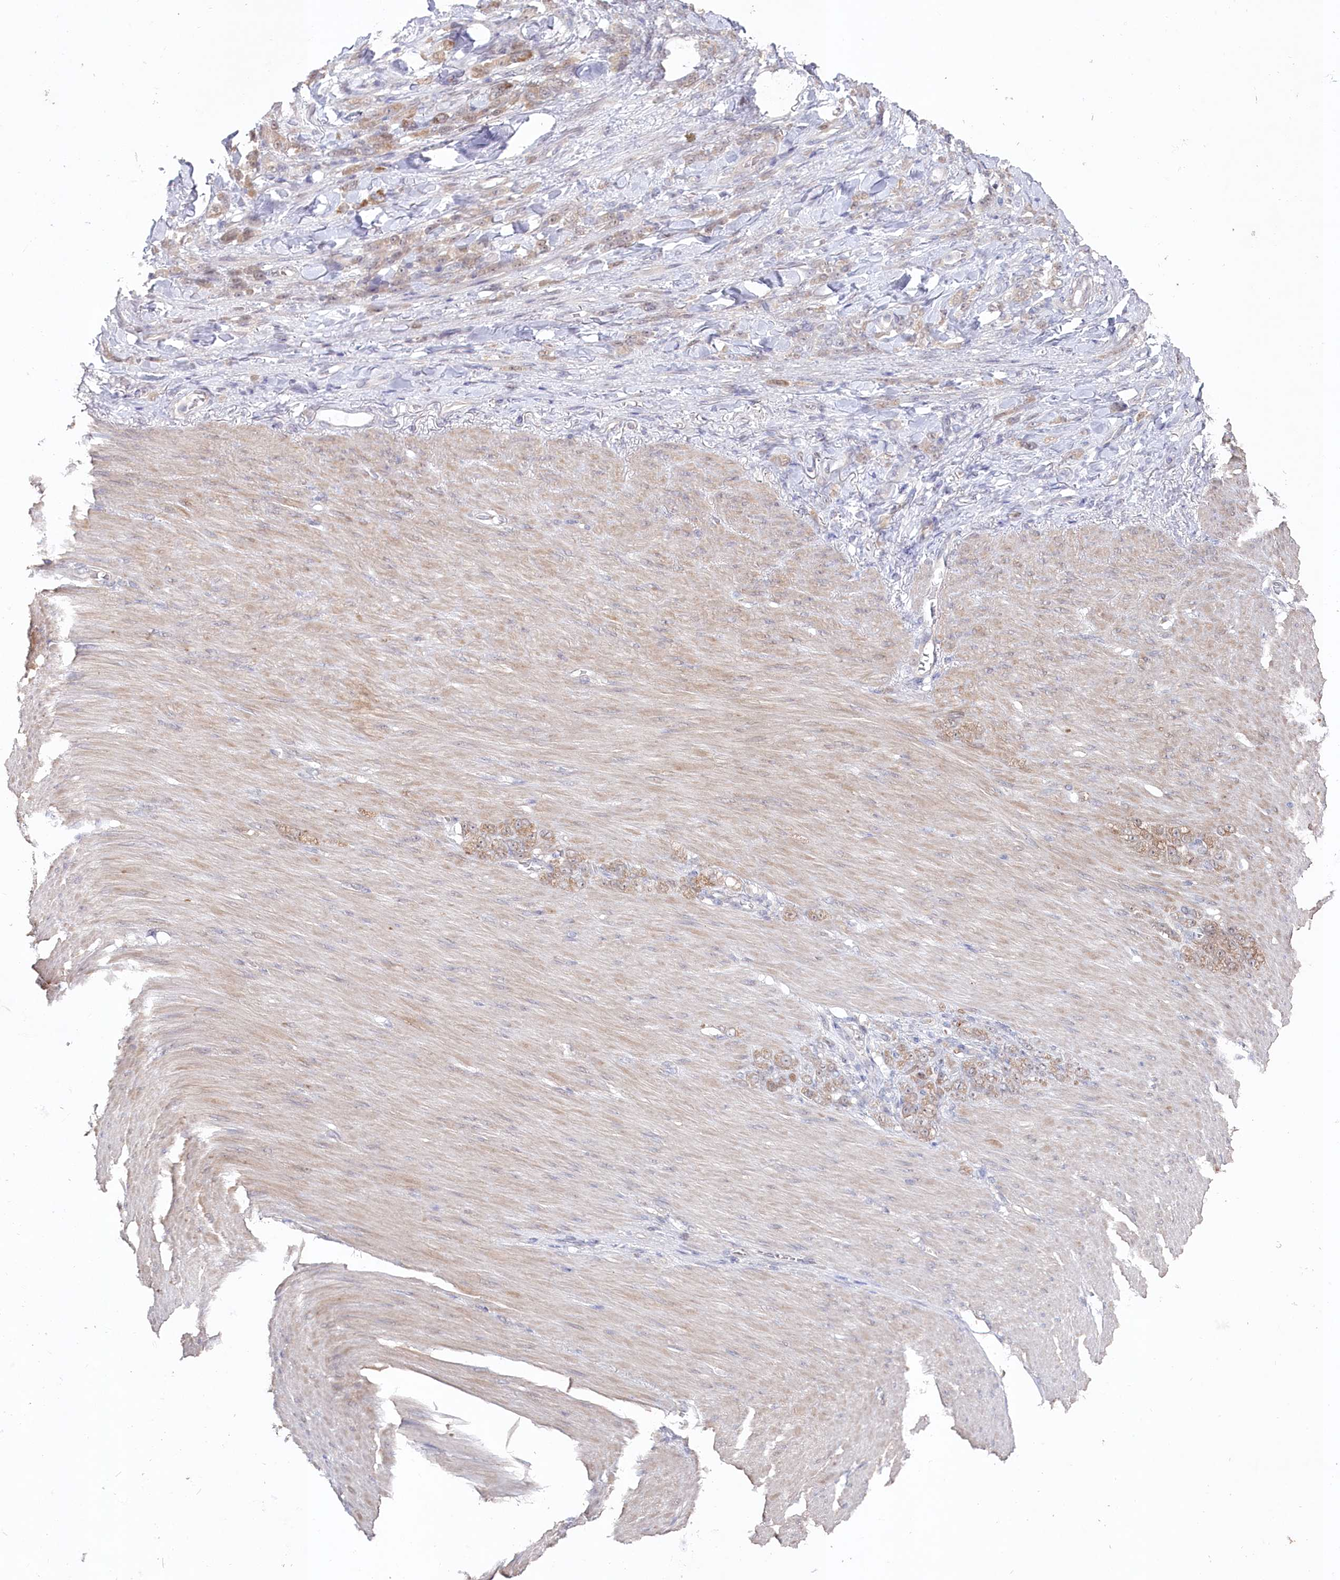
{"staining": {"intensity": "moderate", "quantity": ">75%", "location": "cytoplasmic/membranous"}, "tissue": "stomach cancer", "cell_type": "Tumor cells", "image_type": "cancer", "snomed": [{"axis": "morphology", "description": "Normal tissue, NOS"}, {"axis": "morphology", "description": "Adenocarcinoma, NOS"}, {"axis": "topography", "description": "Stomach"}], "caption": "Approximately >75% of tumor cells in stomach cancer demonstrate moderate cytoplasmic/membranous protein expression as visualized by brown immunohistochemical staining.", "gene": "AAMDC", "patient": {"sex": "male", "age": 82}}